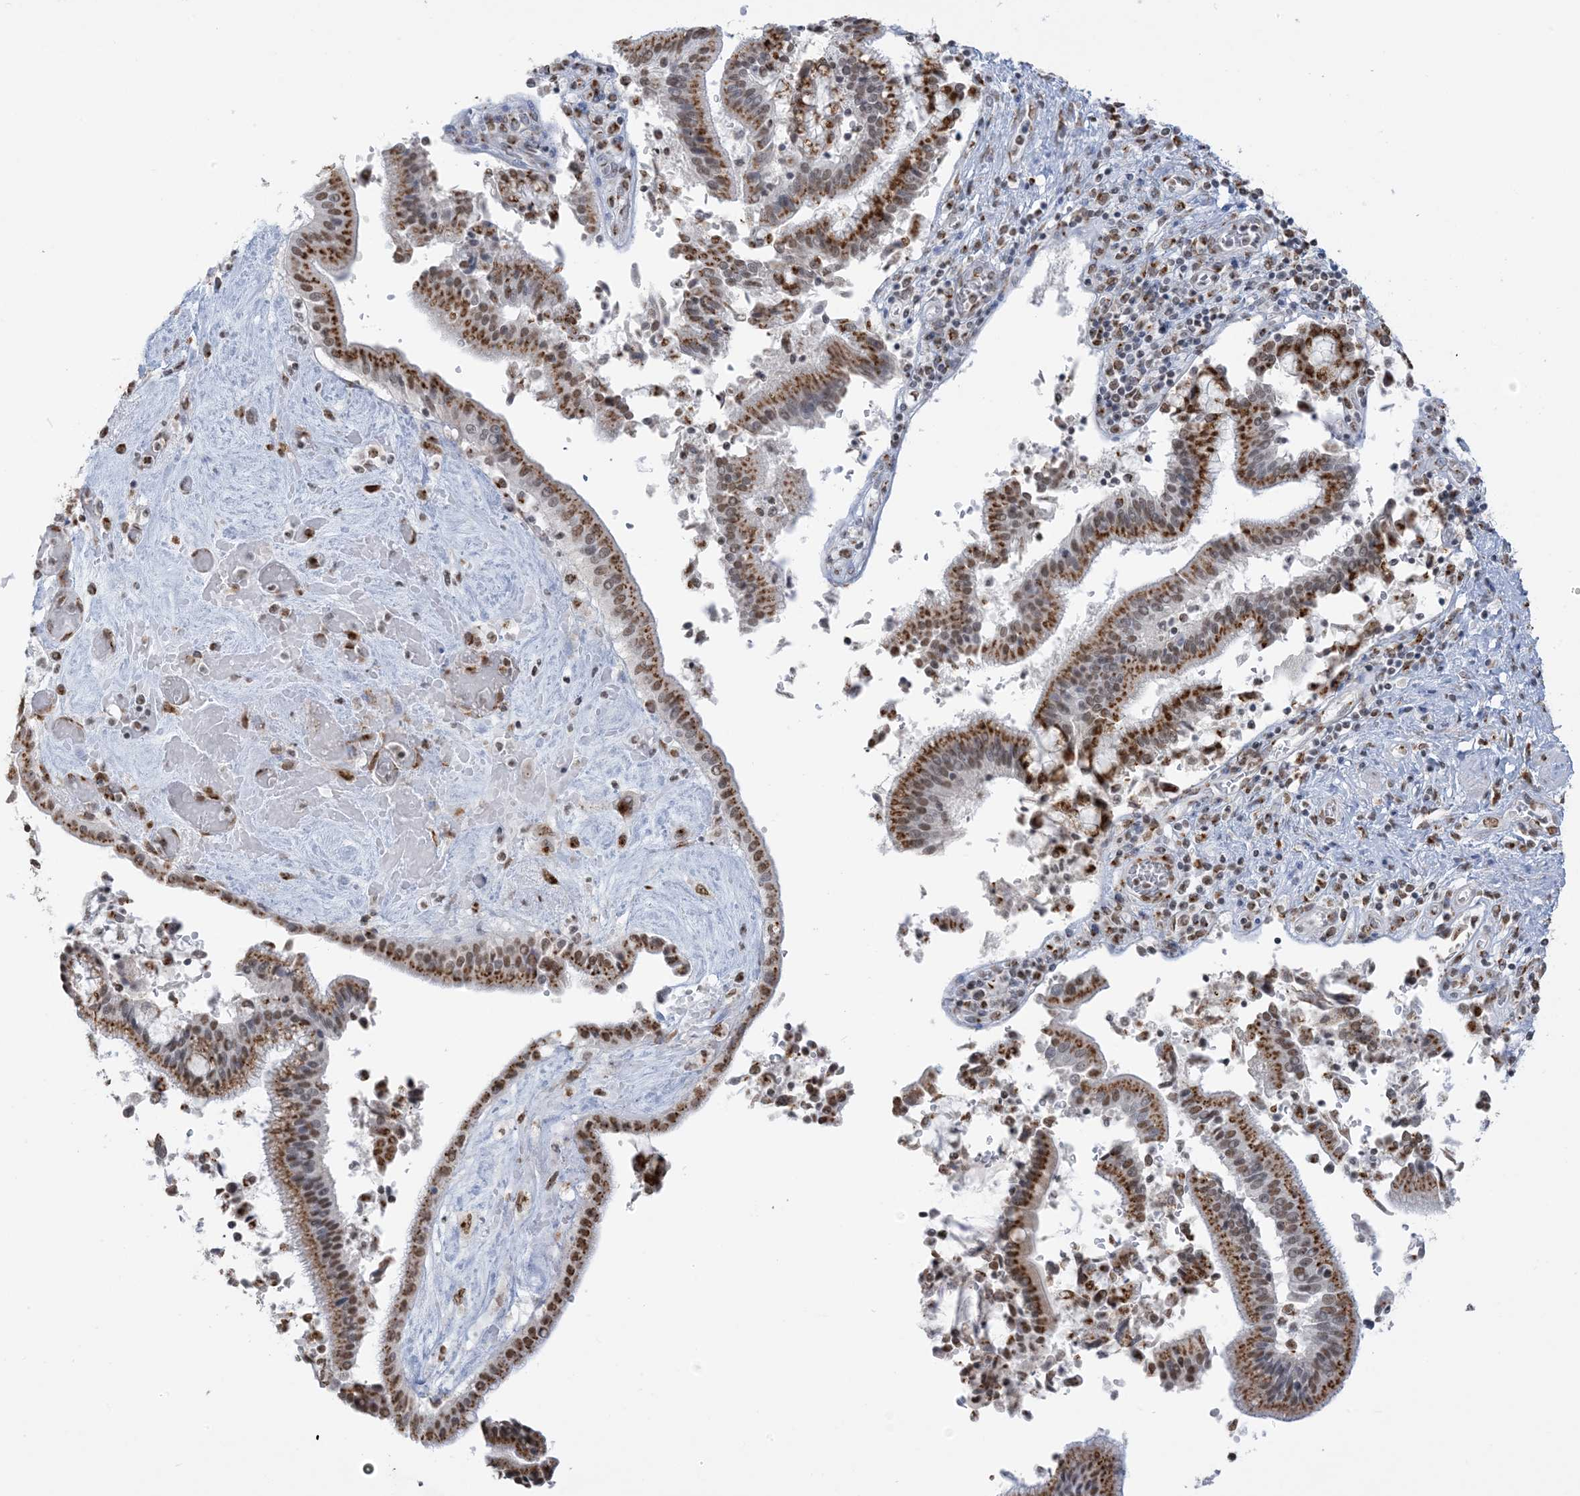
{"staining": {"intensity": "moderate", "quantity": ">75%", "location": "cytoplasmic/membranous,nuclear"}, "tissue": "pancreatic cancer", "cell_type": "Tumor cells", "image_type": "cancer", "snomed": [{"axis": "morphology", "description": "Adenocarcinoma, NOS"}, {"axis": "topography", "description": "Pancreas"}], "caption": "IHC histopathology image of neoplastic tissue: pancreatic adenocarcinoma stained using immunohistochemistry (IHC) shows medium levels of moderate protein expression localized specifically in the cytoplasmic/membranous and nuclear of tumor cells, appearing as a cytoplasmic/membranous and nuclear brown color.", "gene": "GPR107", "patient": {"sex": "male", "age": 46}}